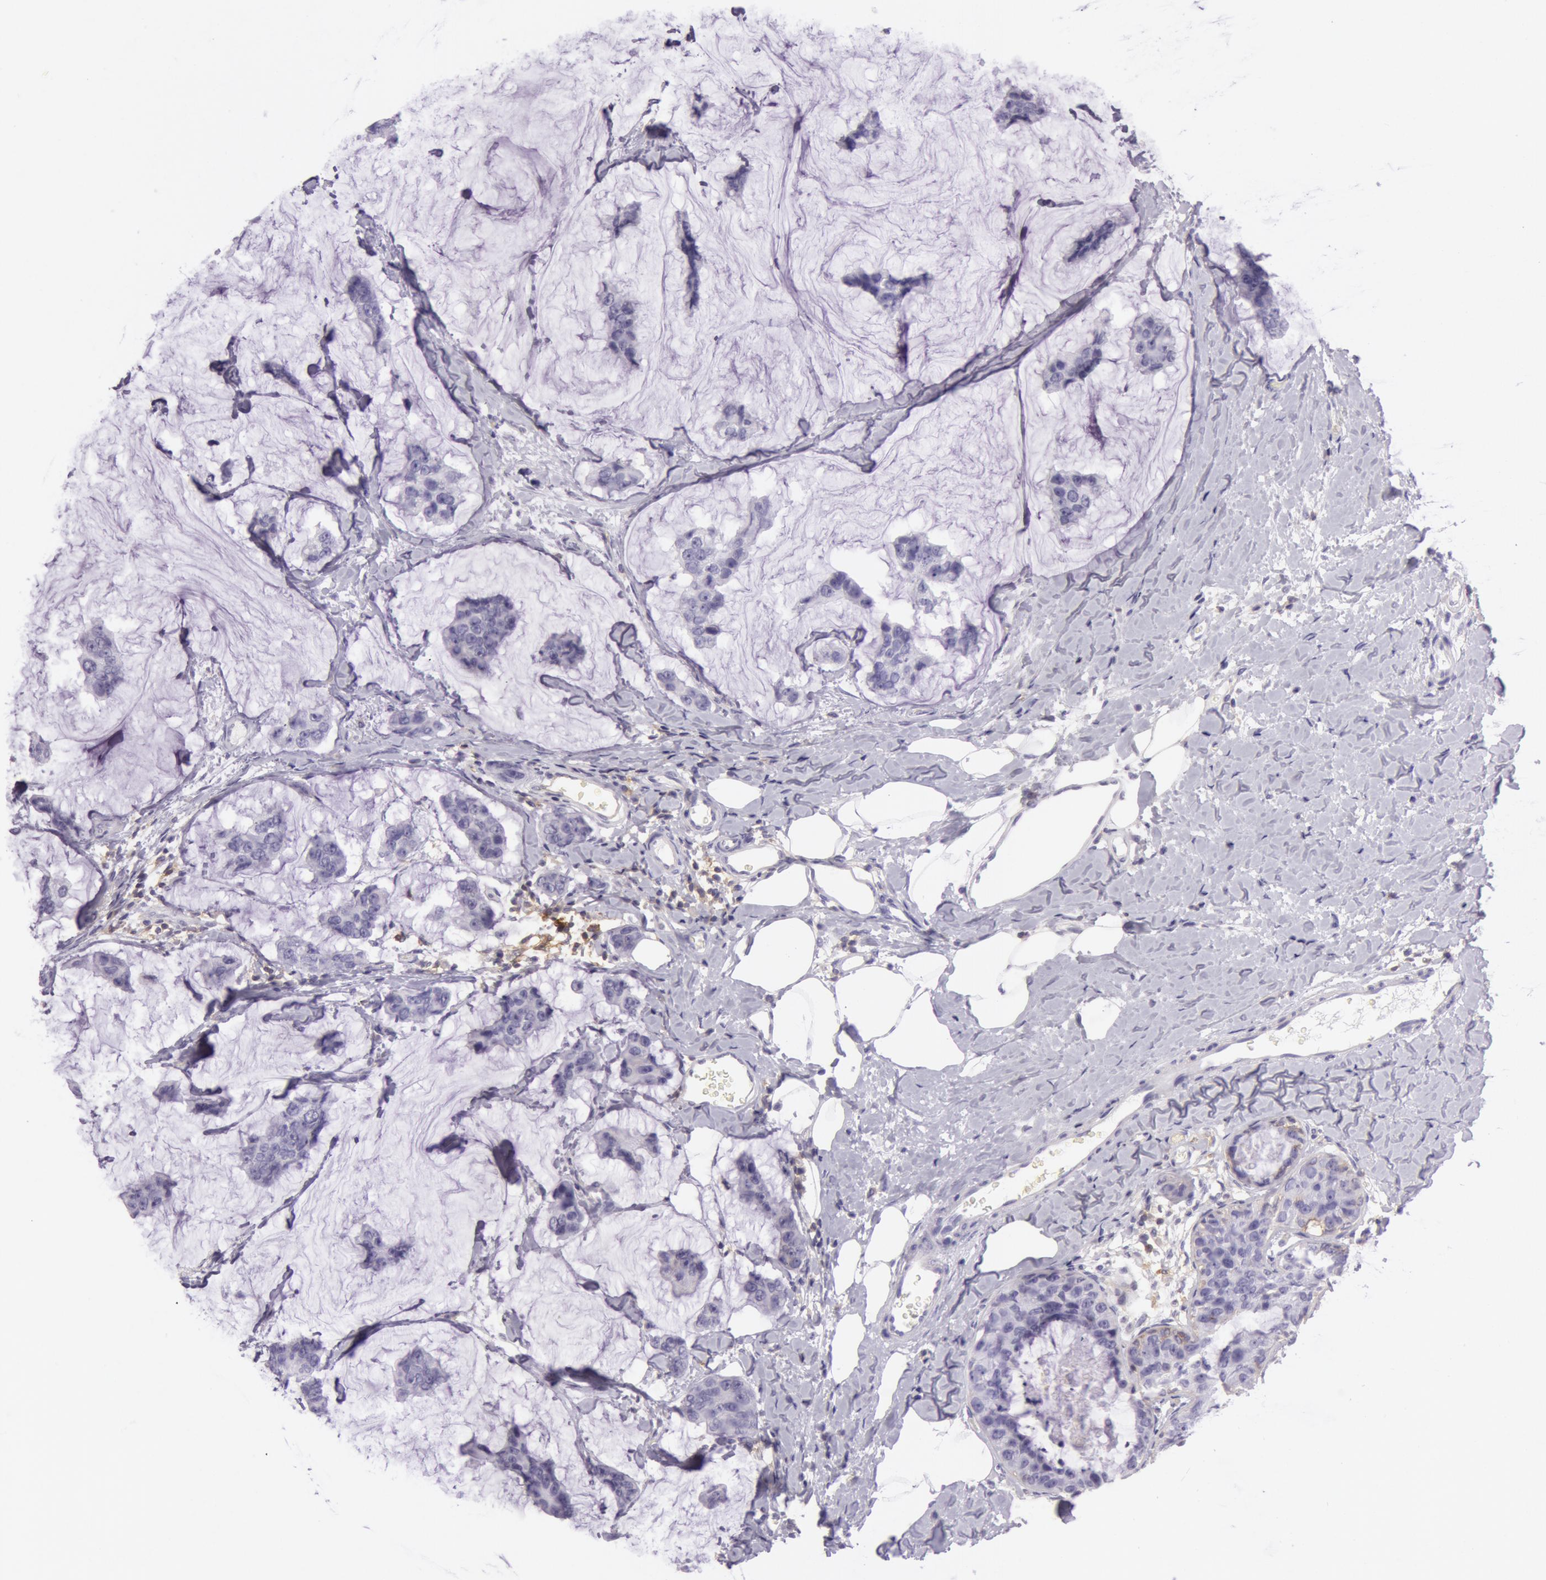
{"staining": {"intensity": "negative", "quantity": "none", "location": "none"}, "tissue": "breast cancer", "cell_type": "Tumor cells", "image_type": "cancer", "snomed": [{"axis": "morphology", "description": "Normal tissue, NOS"}, {"axis": "morphology", "description": "Duct carcinoma"}, {"axis": "topography", "description": "Breast"}], "caption": "DAB immunohistochemical staining of human breast invasive ductal carcinoma demonstrates no significant staining in tumor cells.", "gene": "LY75", "patient": {"sex": "female", "age": 50}}